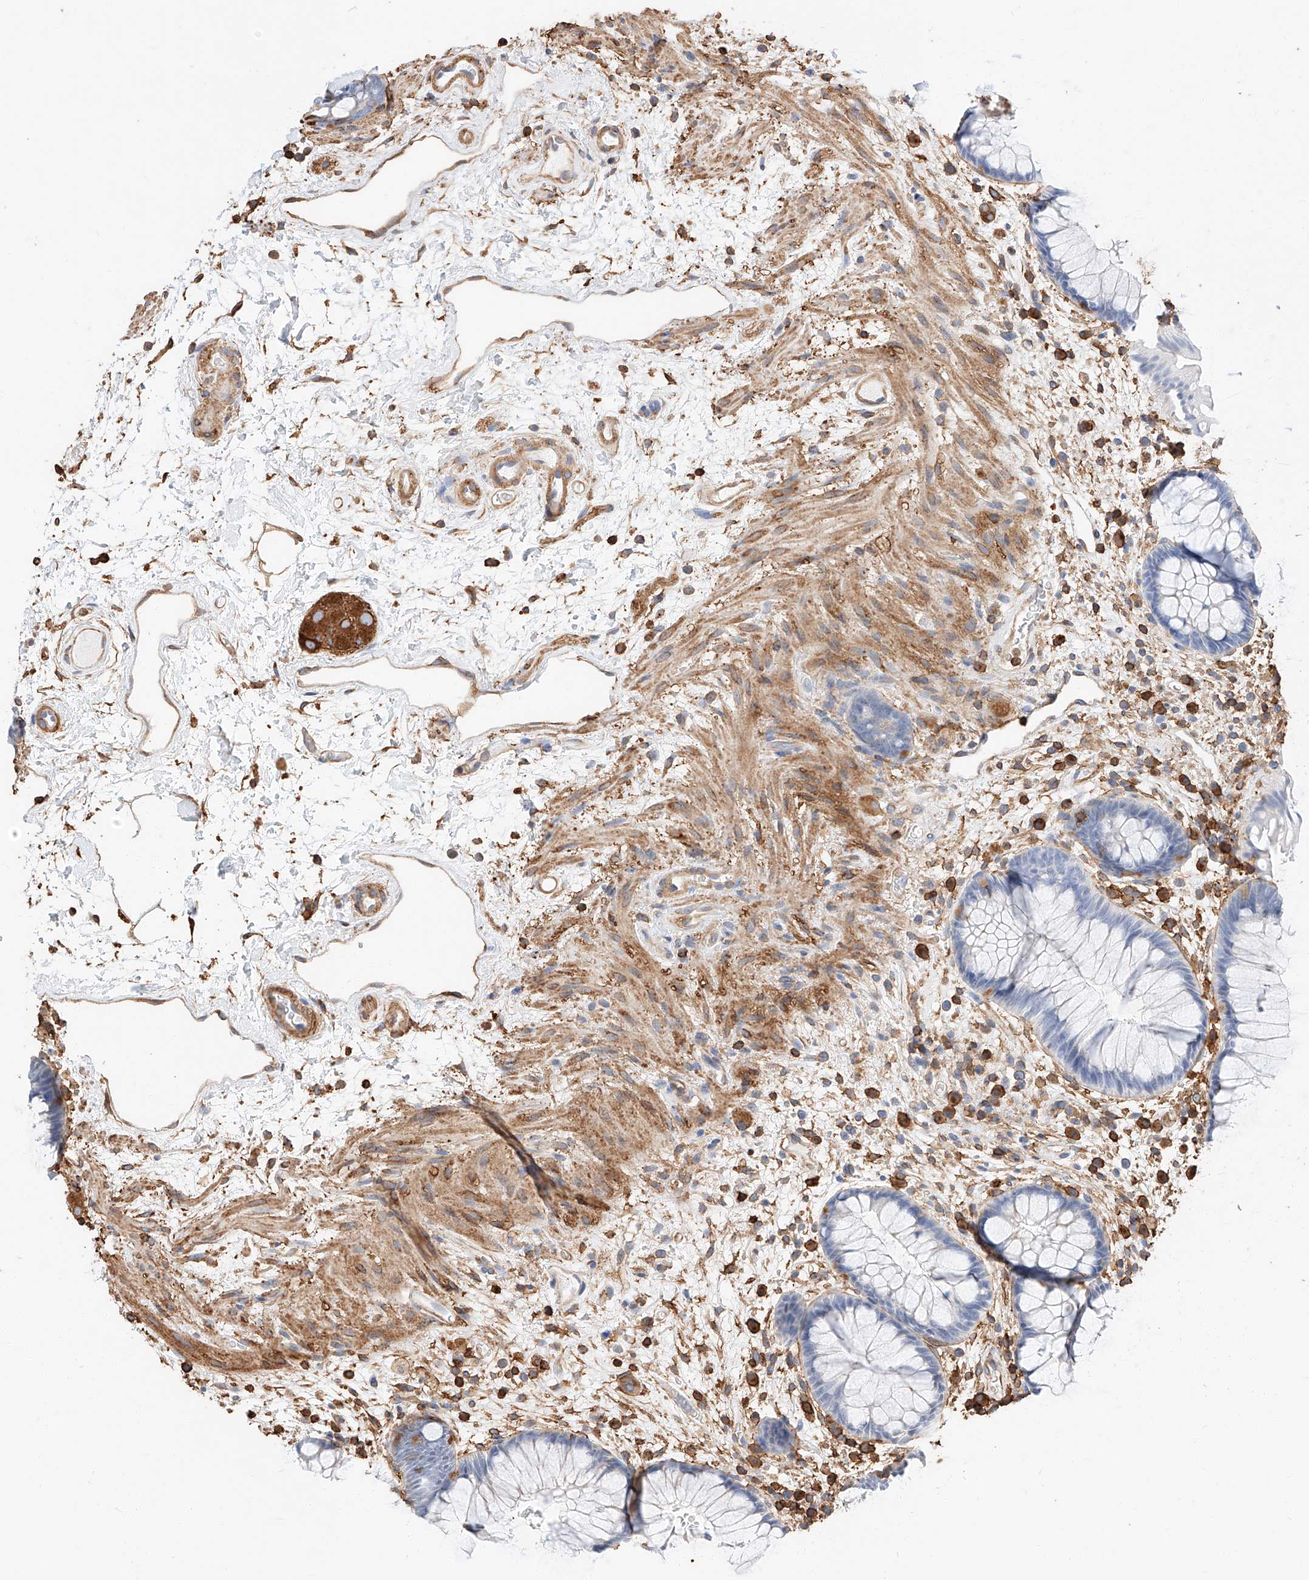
{"staining": {"intensity": "negative", "quantity": "none", "location": "none"}, "tissue": "rectum", "cell_type": "Glandular cells", "image_type": "normal", "snomed": [{"axis": "morphology", "description": "Normal tissue, NOS"}, {"axis": "topography", "description": "Rectum"}], "caption": "This micrograph is of normal rectum stained with IHC to label a protein in brown with the nuclei are counter-stained blue. There is no expression in glandular cells.", "gene": "WFS1", "patient": {"sex": "male", "age": 51}}